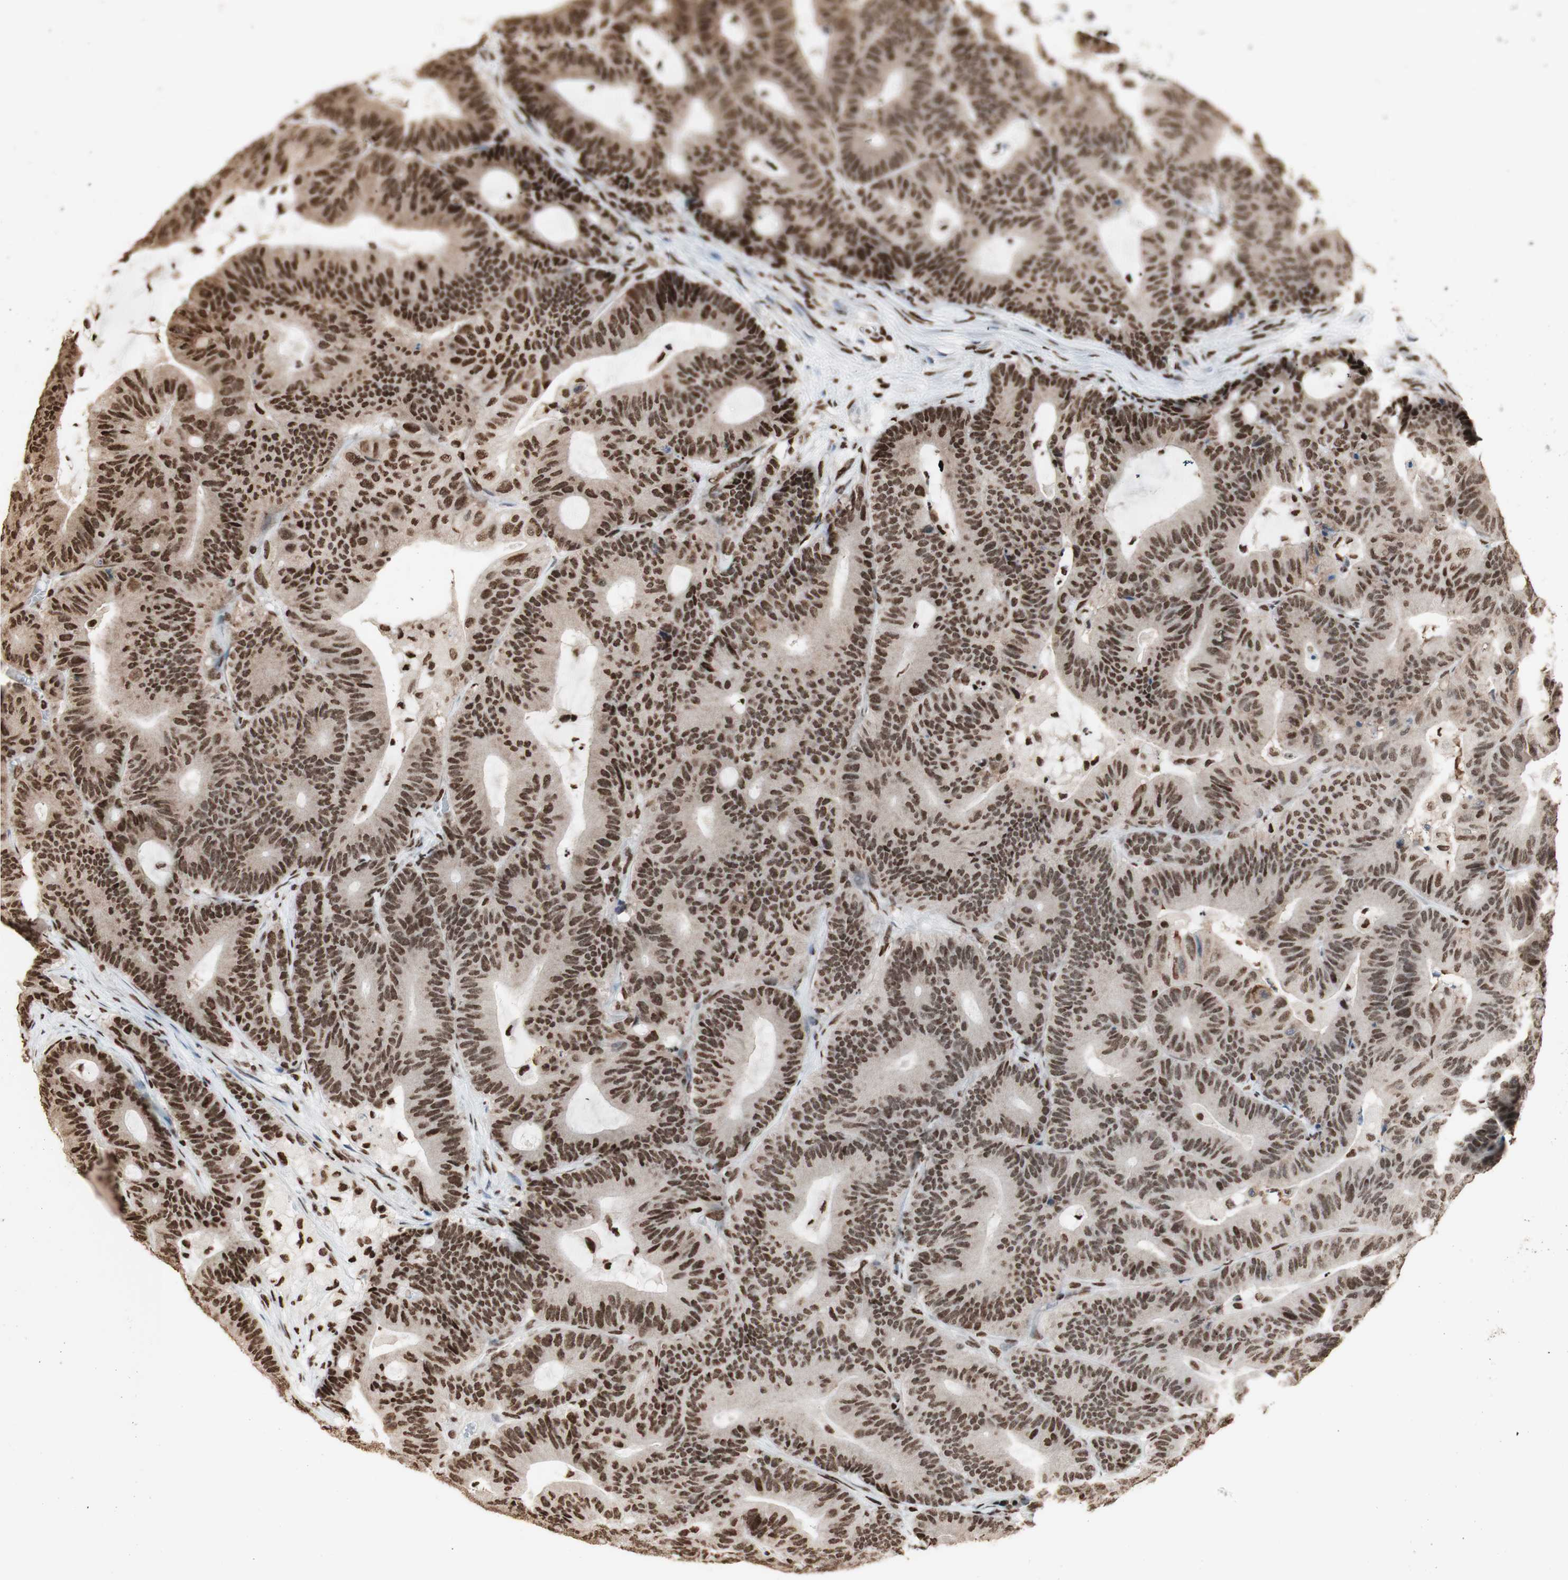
{"staining": {"intensity": "moderate", "quantity": ">75%", "location": "cytoplasmic/membranous,nuclear"}, "tissue": "colorectal cancer", "cell_type": "Tumor cells", "image_type": "cancer", "snomed": [{"axis": "morphology", "description": "Adenocarcinoma, NOS"}, {"axis": "topography", "description": "Colon"}], "caption": "This is an image of IHC staining of adenocarcinoma (colorectal), which shows moderate expression in the cytoplasmic/membranous and nuclear of tumor cells.", "gene": "HNRNPA2B1", "patient": {"sex": "female", "age": 84}}